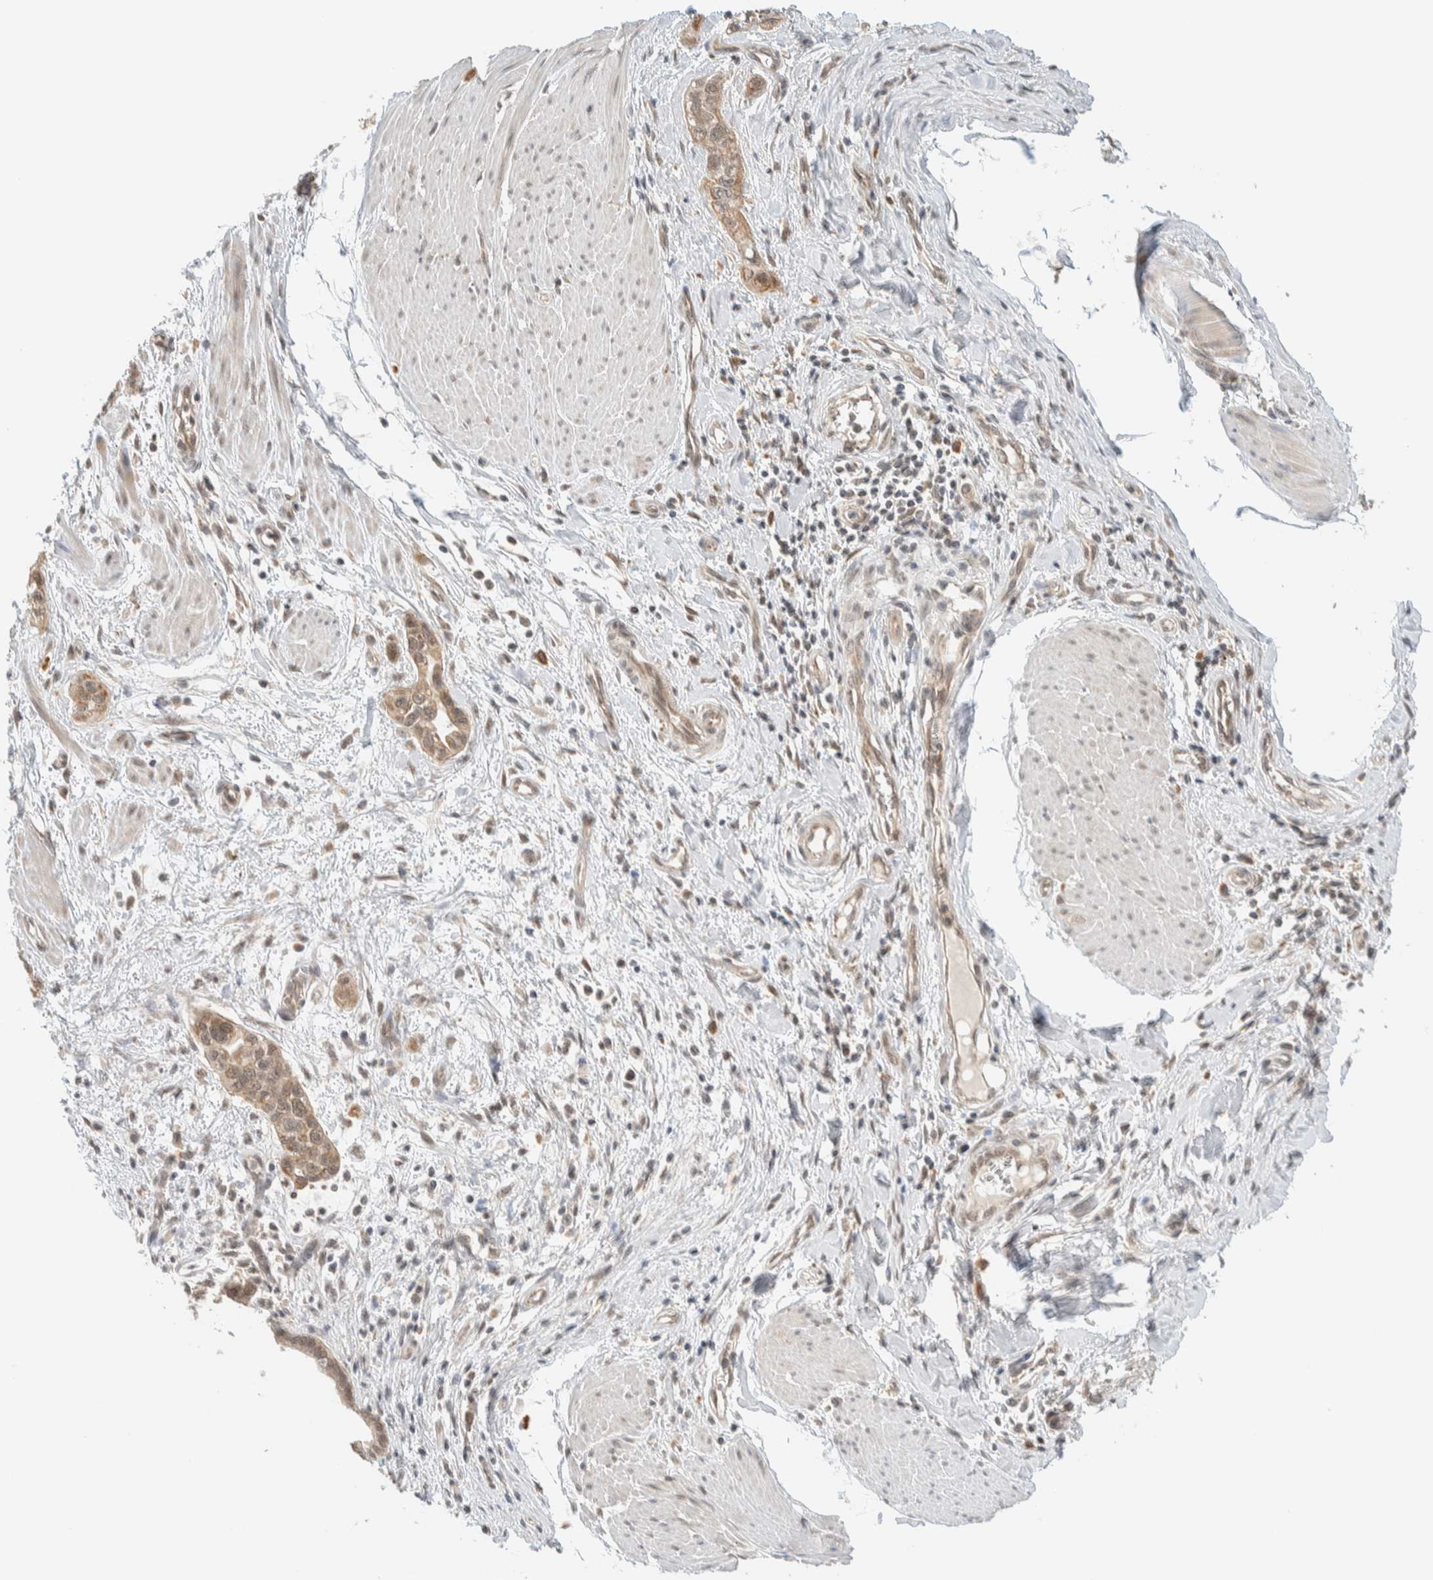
{"staining": {"intensity": "weak", "quantity": ">75%", "location": "cytoplasmic/membranous"}, "tissue": "pancreatic cancer", "cell_type": "Tumor cells", "image_type": "cancer", "snomed": [{"axis": "morphology", "description": "Adenocarcinoma, NOS"}, {"axis": "topography", "description": "Pancreas"}], "caption": "Human adenocarcinoma (pancreatic) stained with a brown dye shows weak cytoplasmic/membranous positive expression in about >75% of tumor cells.", "gene": "MRPL41", "patient": {"sex": "male", "age": 74}}